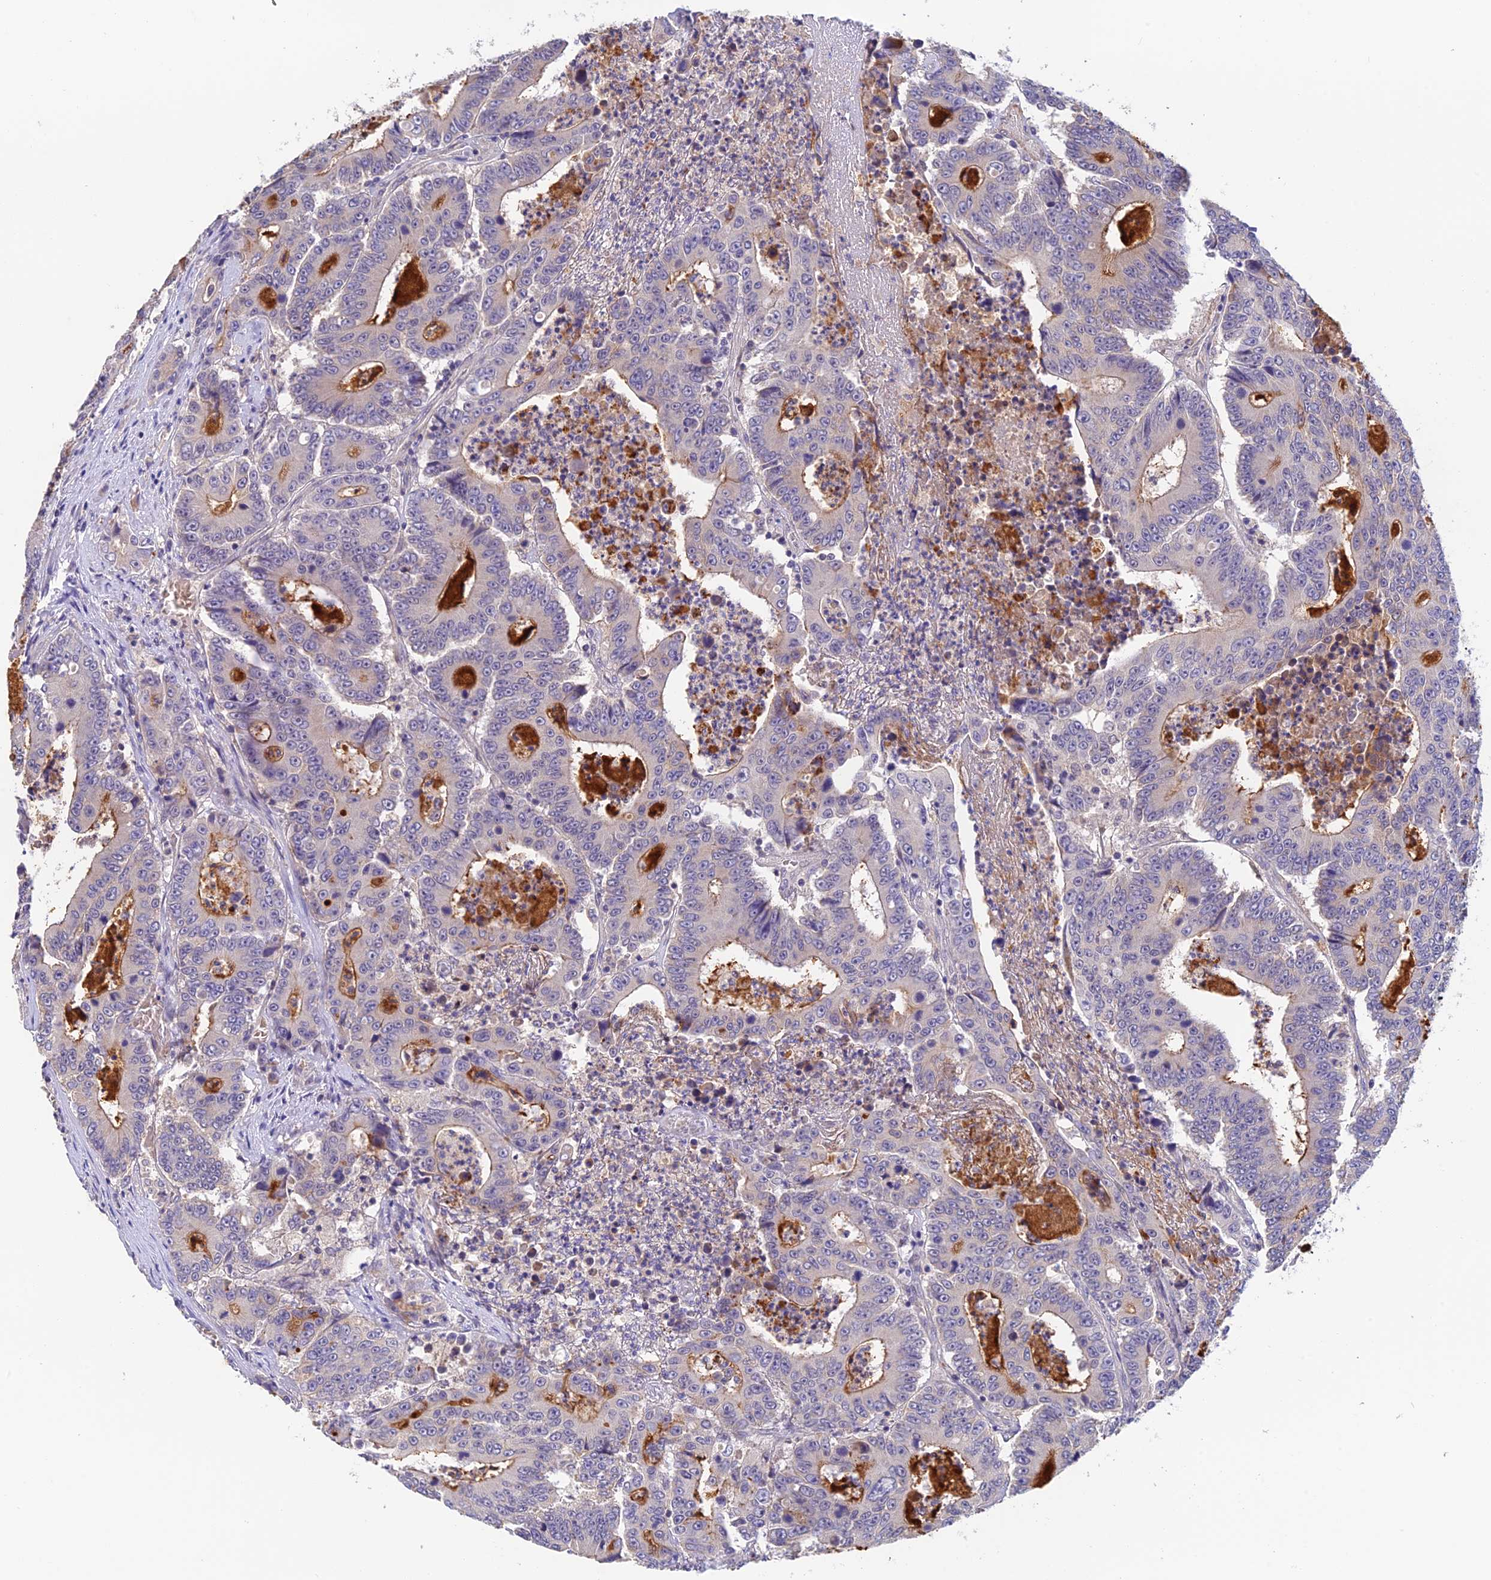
{"staining": {"intensity": "moderate", "quantity": "<25%", "location": "cytoplasmic/membranous"}, "tissue": "colorectal cancer", "cell_type": "Tumor cells", "image_type": "cancer", "snomed": [{"axis": "morphology", "description": "Adenocarcinoma, NOS"}, {"axis": "topography", "description": "Colon"}], "caption": "Colorectal adenocarcinoma was stained to show a protein in brown. There is low levels of moderate cytoplasmic/membranous staining in approximately <25% of tumor cells. The staining is performed using DAB brown chromogen to label protein expression. The nuclei are counter-stained blue using hematoxylin.", "gene": "CWH43", "patient": {"sex": "male", "age": 83}}